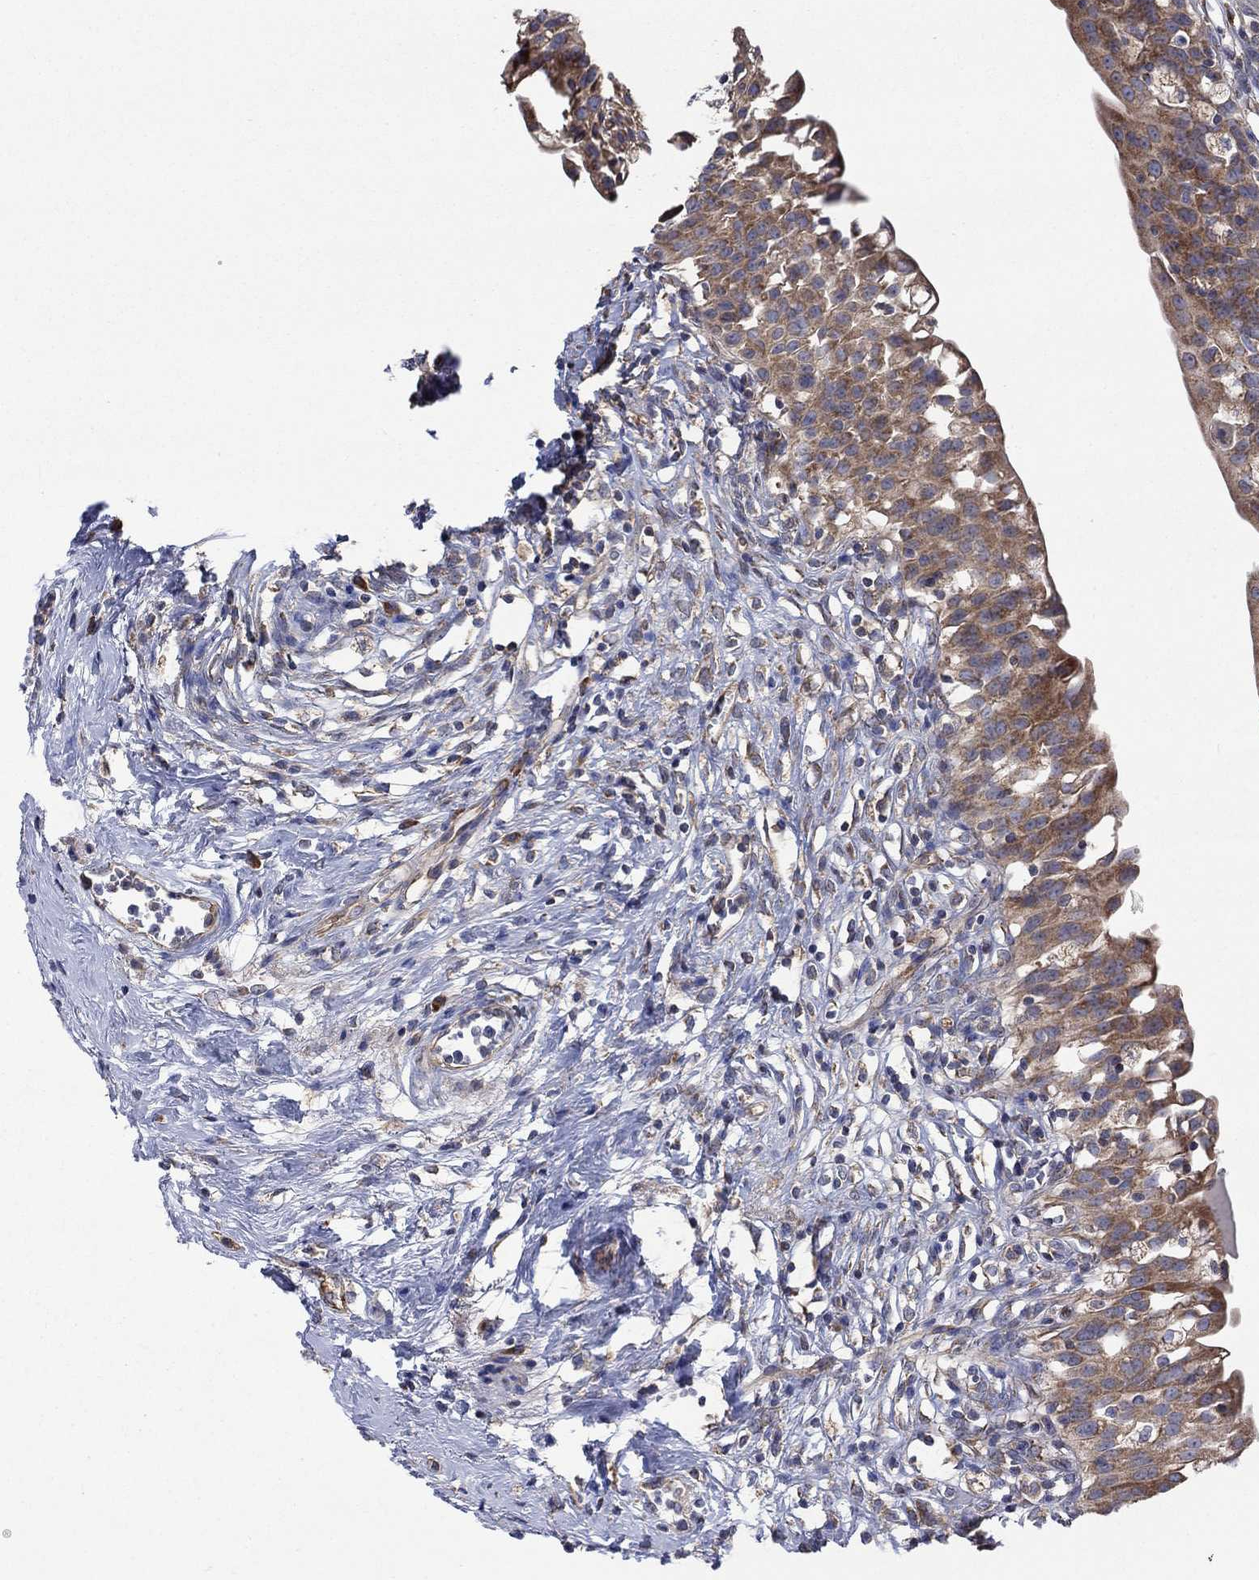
{"staining": {"intensity": "moderate", "quantity": ">75%", "location": "cytoplasmic/membranous"}, "tissue": "urinary bladder", "cell_type": "Urothelial cells", "image_type": "normal", "snomed": [{"axis": "morphology", "description": "Normal tissue, NOS"}, {"axis": "topography", "description": "Urinary bladder"}], "caption": "Immunohistochemistry (IHC) micrograph of unremarkable urinary bladder: human urinary bladder stained using IHC reveals medium levels of moderate protein expression localized specifically in the cytoplasmic/membranous of urothelial cells, appearing as a cytoplasmic/membranous brown color.", "gene": "RPLP0", "patient": {"sex": "male", "age": 76}}